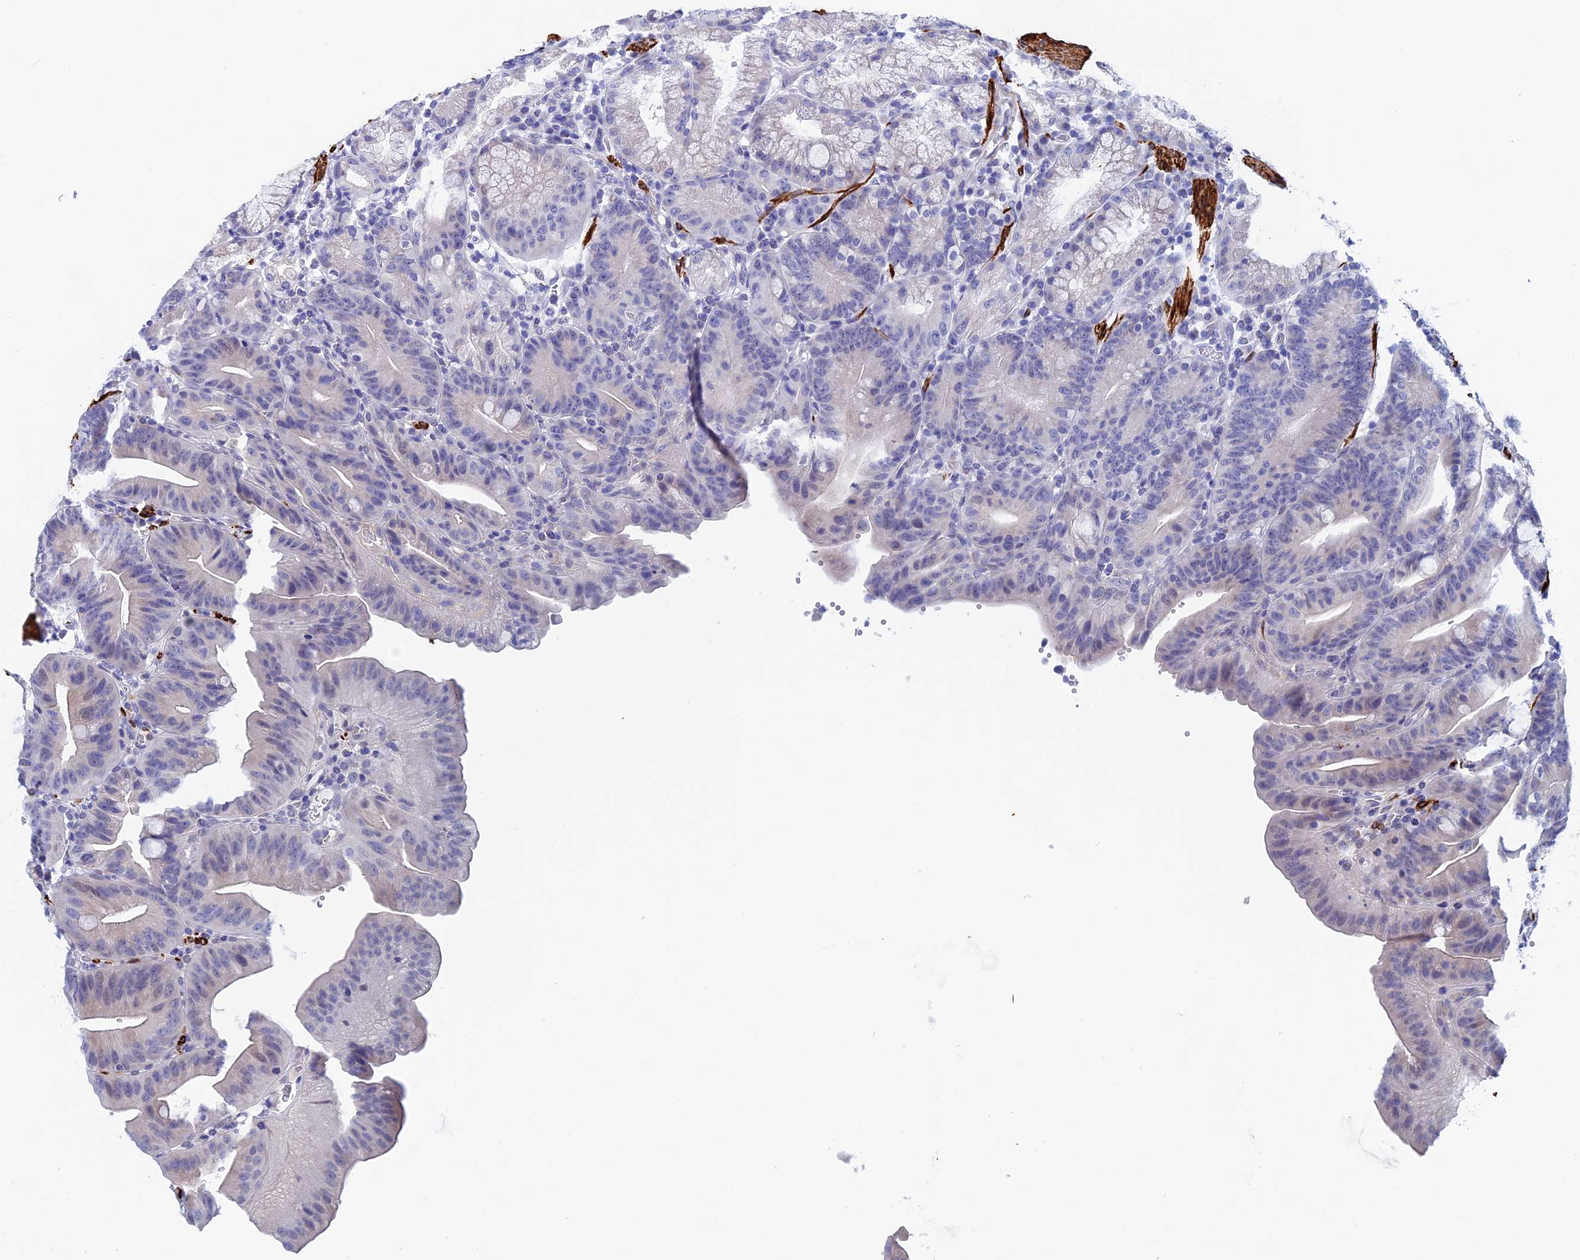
{"staining": {"intensity": "negative", "quantity": "none", "location": "none"}, "tissue": "duodenum", "cell_type": "Glandular cells", "image_type": "normal", "snomed": [{"axis": "morphology", "description": "Normal tissue, NOS"}, {"axis": "topography", "description": "Duodenum"}], "caption": "This is a photomicrograph of IHC staining of normal duodenum, which shows no staining in glandular cells. (DAB (3,3'-diaminobenzidine) IHC with hematoxylin counter stain).", "gene": "WDR83", "patient": {"sex": "male", "age": 54}}